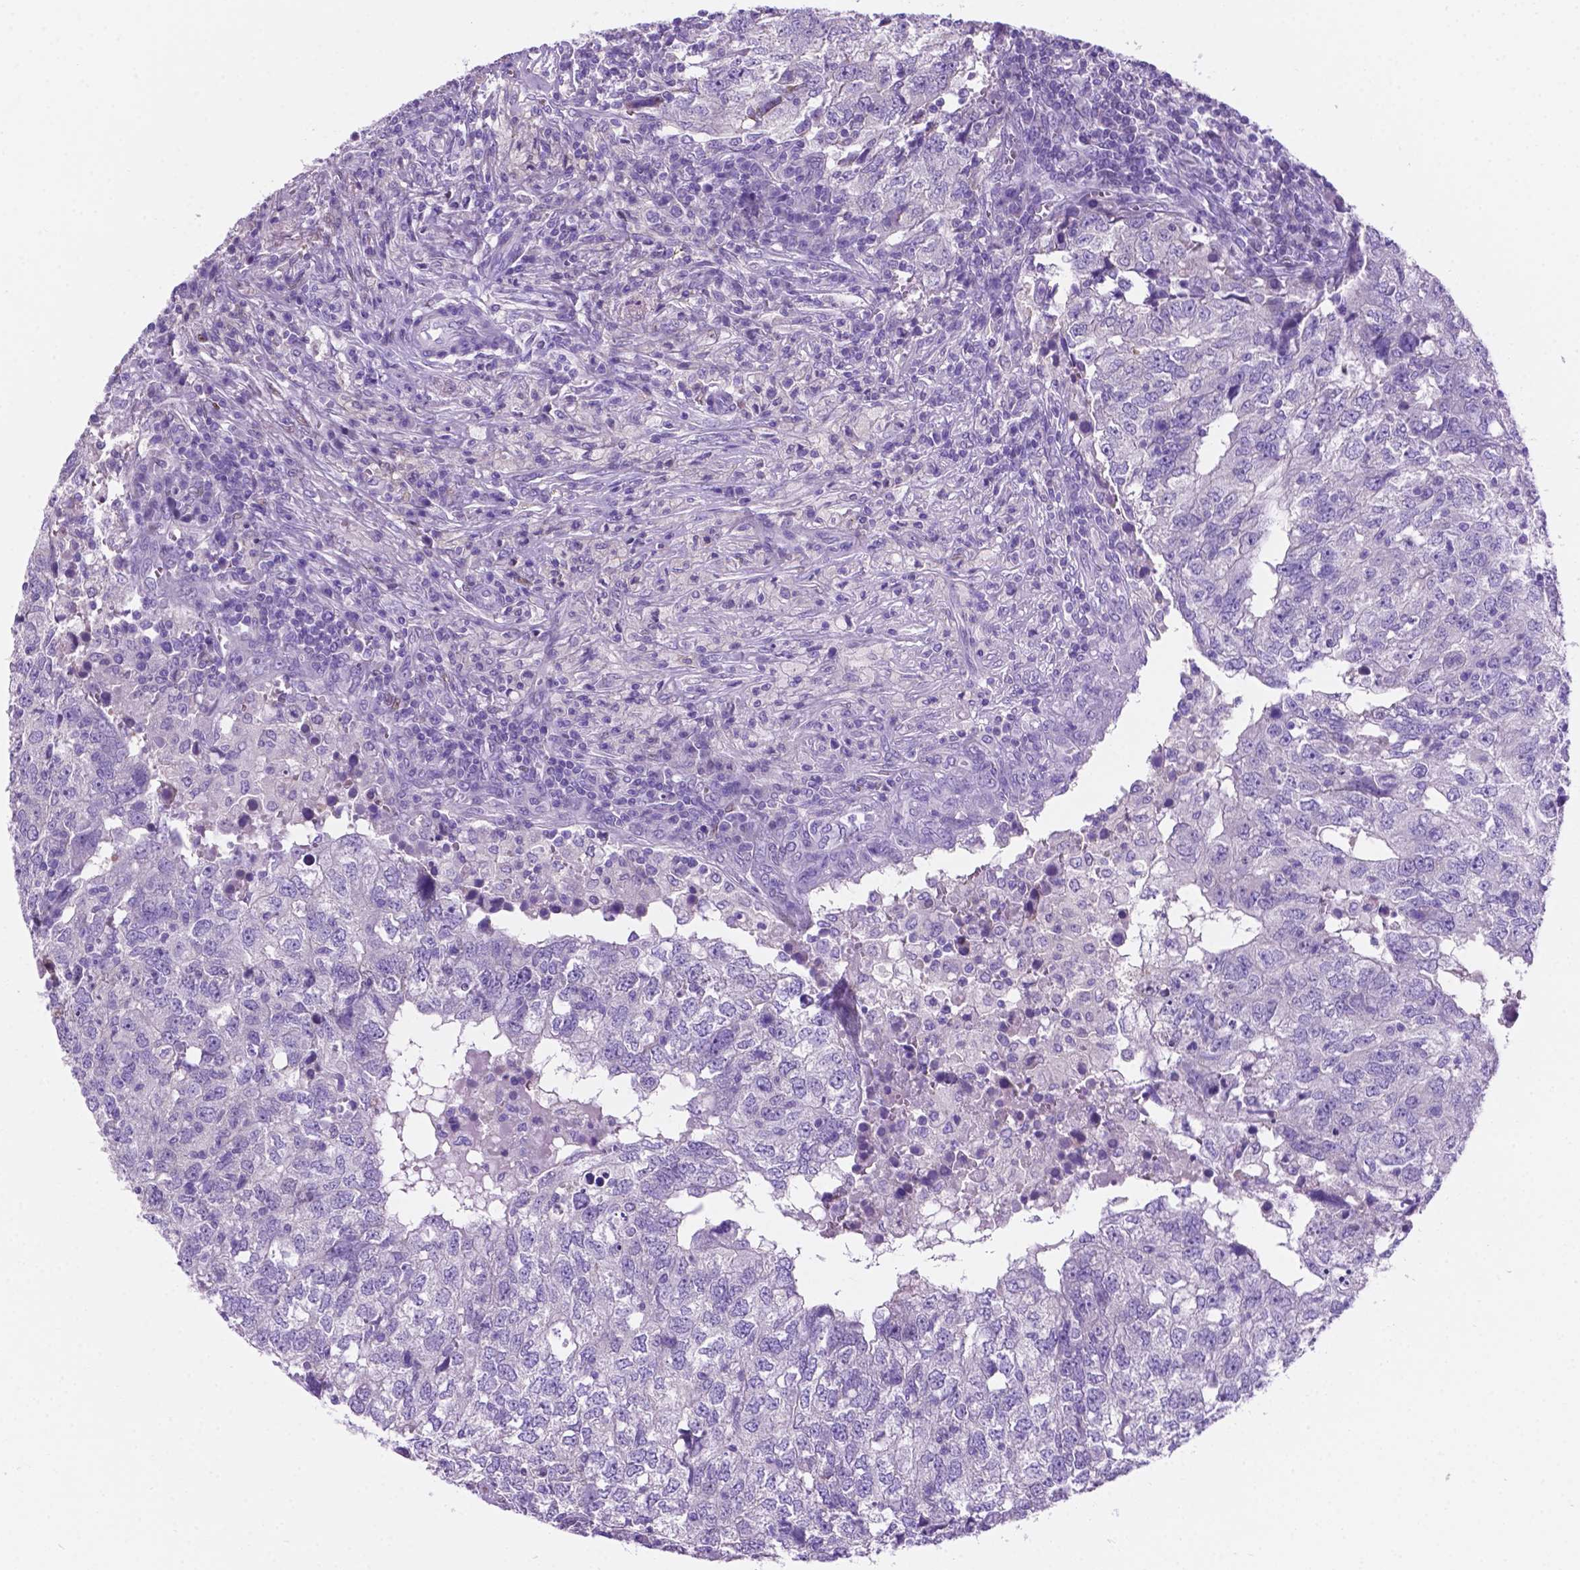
{"staining": {"intensity": "negative", "quantity": "none", "location": "none"}, "tissue": "breast cancer", "cell_type": "Tumor cells", "image_type": "cancer", "snomed": [{"axis": "morphology", "description": "Duct carcinoma"}, {"axis": "topography", "description": "Breast"}], "caption": "This is an immunohistochemistry (IHC) photomicrograph of breast invasive ductal carcinoma. There is no expression in tumor cells.", "gene": "TMEM210", "patient": {"sex": "female", "age": 30}}